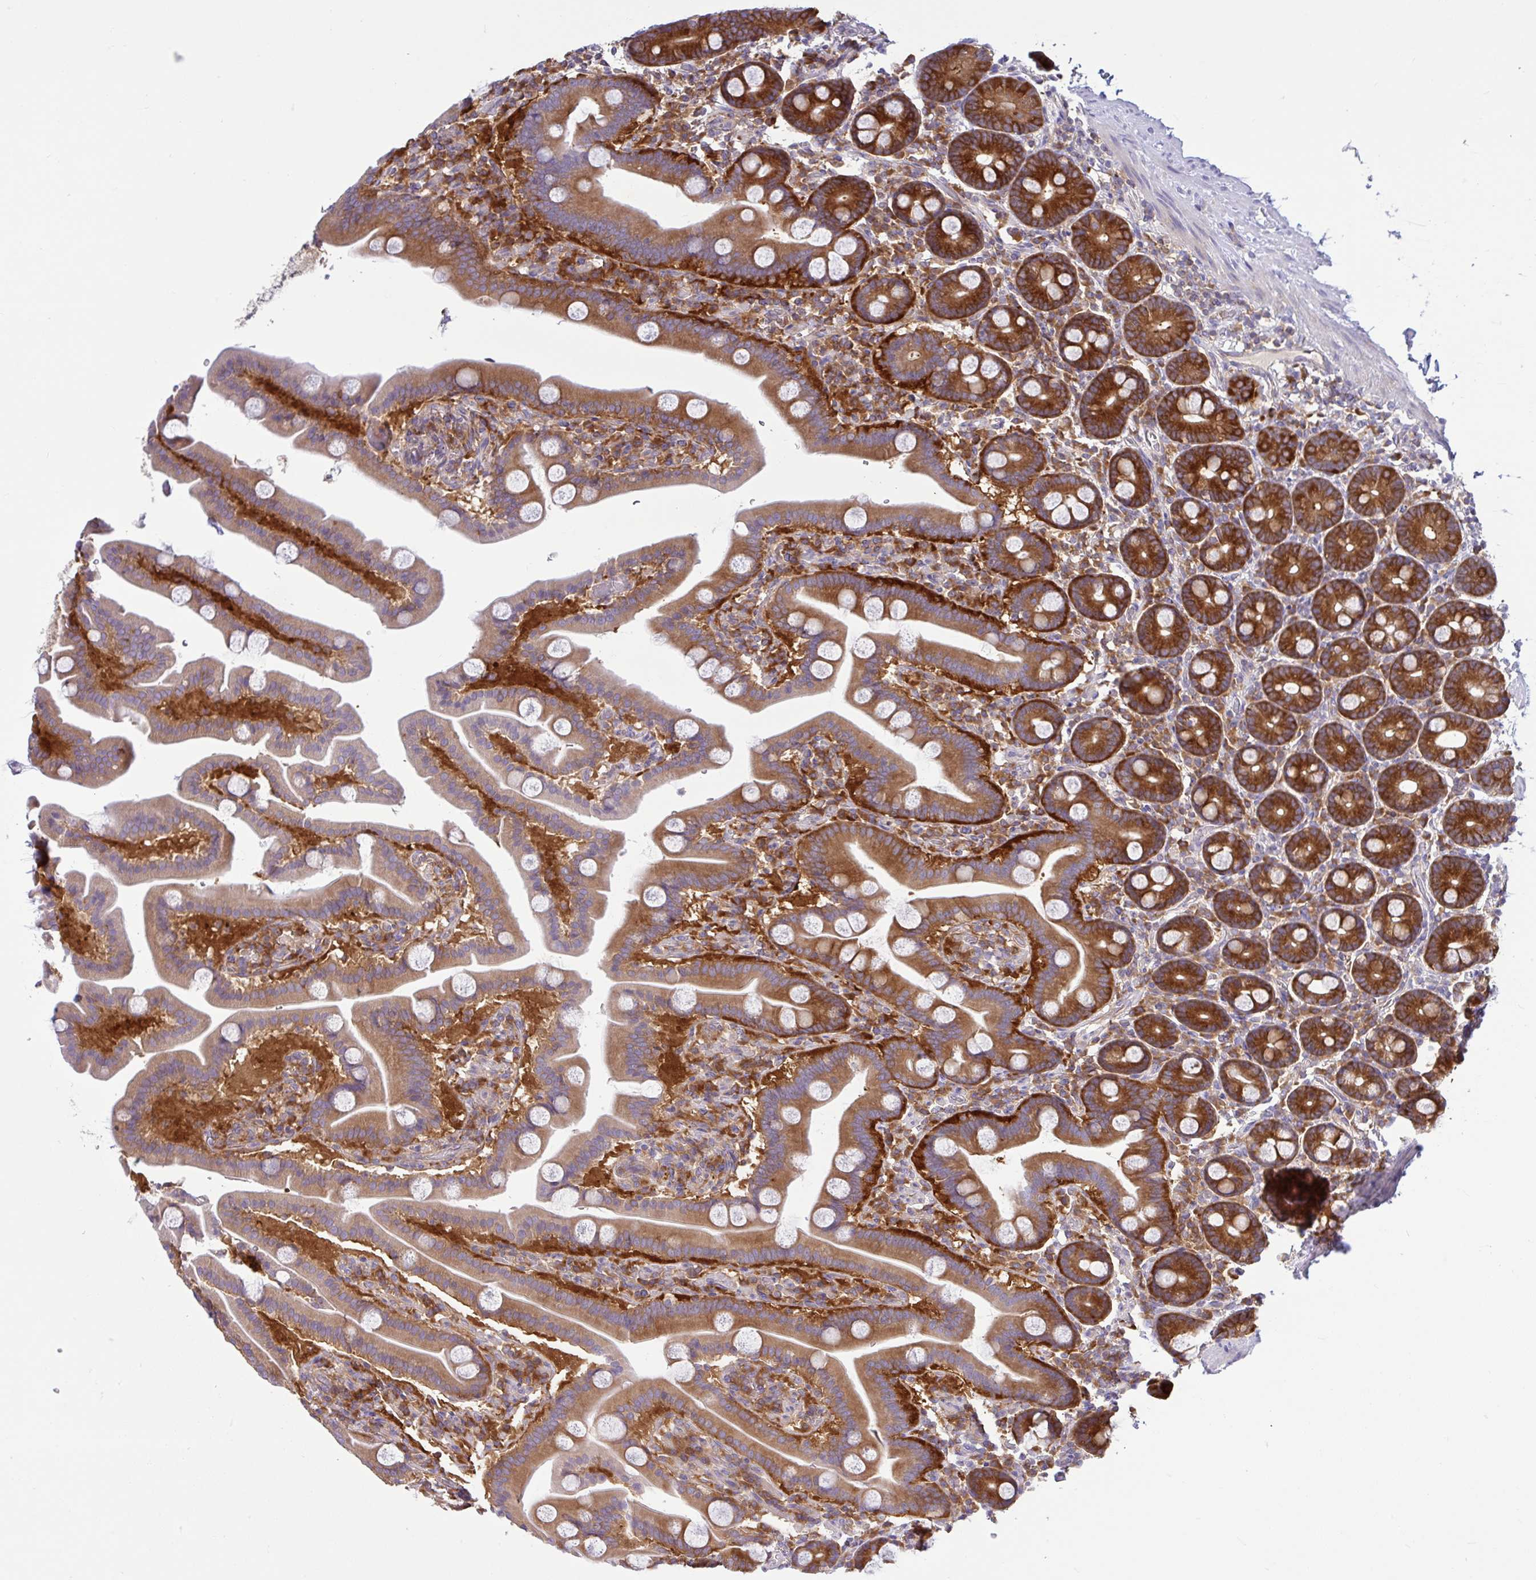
{"staining": {"intensity": "strong", "quantity": ">75%", "location": "cytoplasmic/membranous"}, "tissue": "duodenum", "cell_type": "Glandular cells", "image_type": "normal", "snomed": [{"axis": "morphology", "description": "Normal tissue, NOS"}, {"axis": "topography", "description": "Duodenum"}], "caption": "Approximately >75% of glandular cells in normal human duodenum demonstrate strong cytoplasmic/membranous protein staining as visualized by brown immunohistochemical staining.", "gene": "LARS1", "patient": {"sex": "male", "age": 55}}